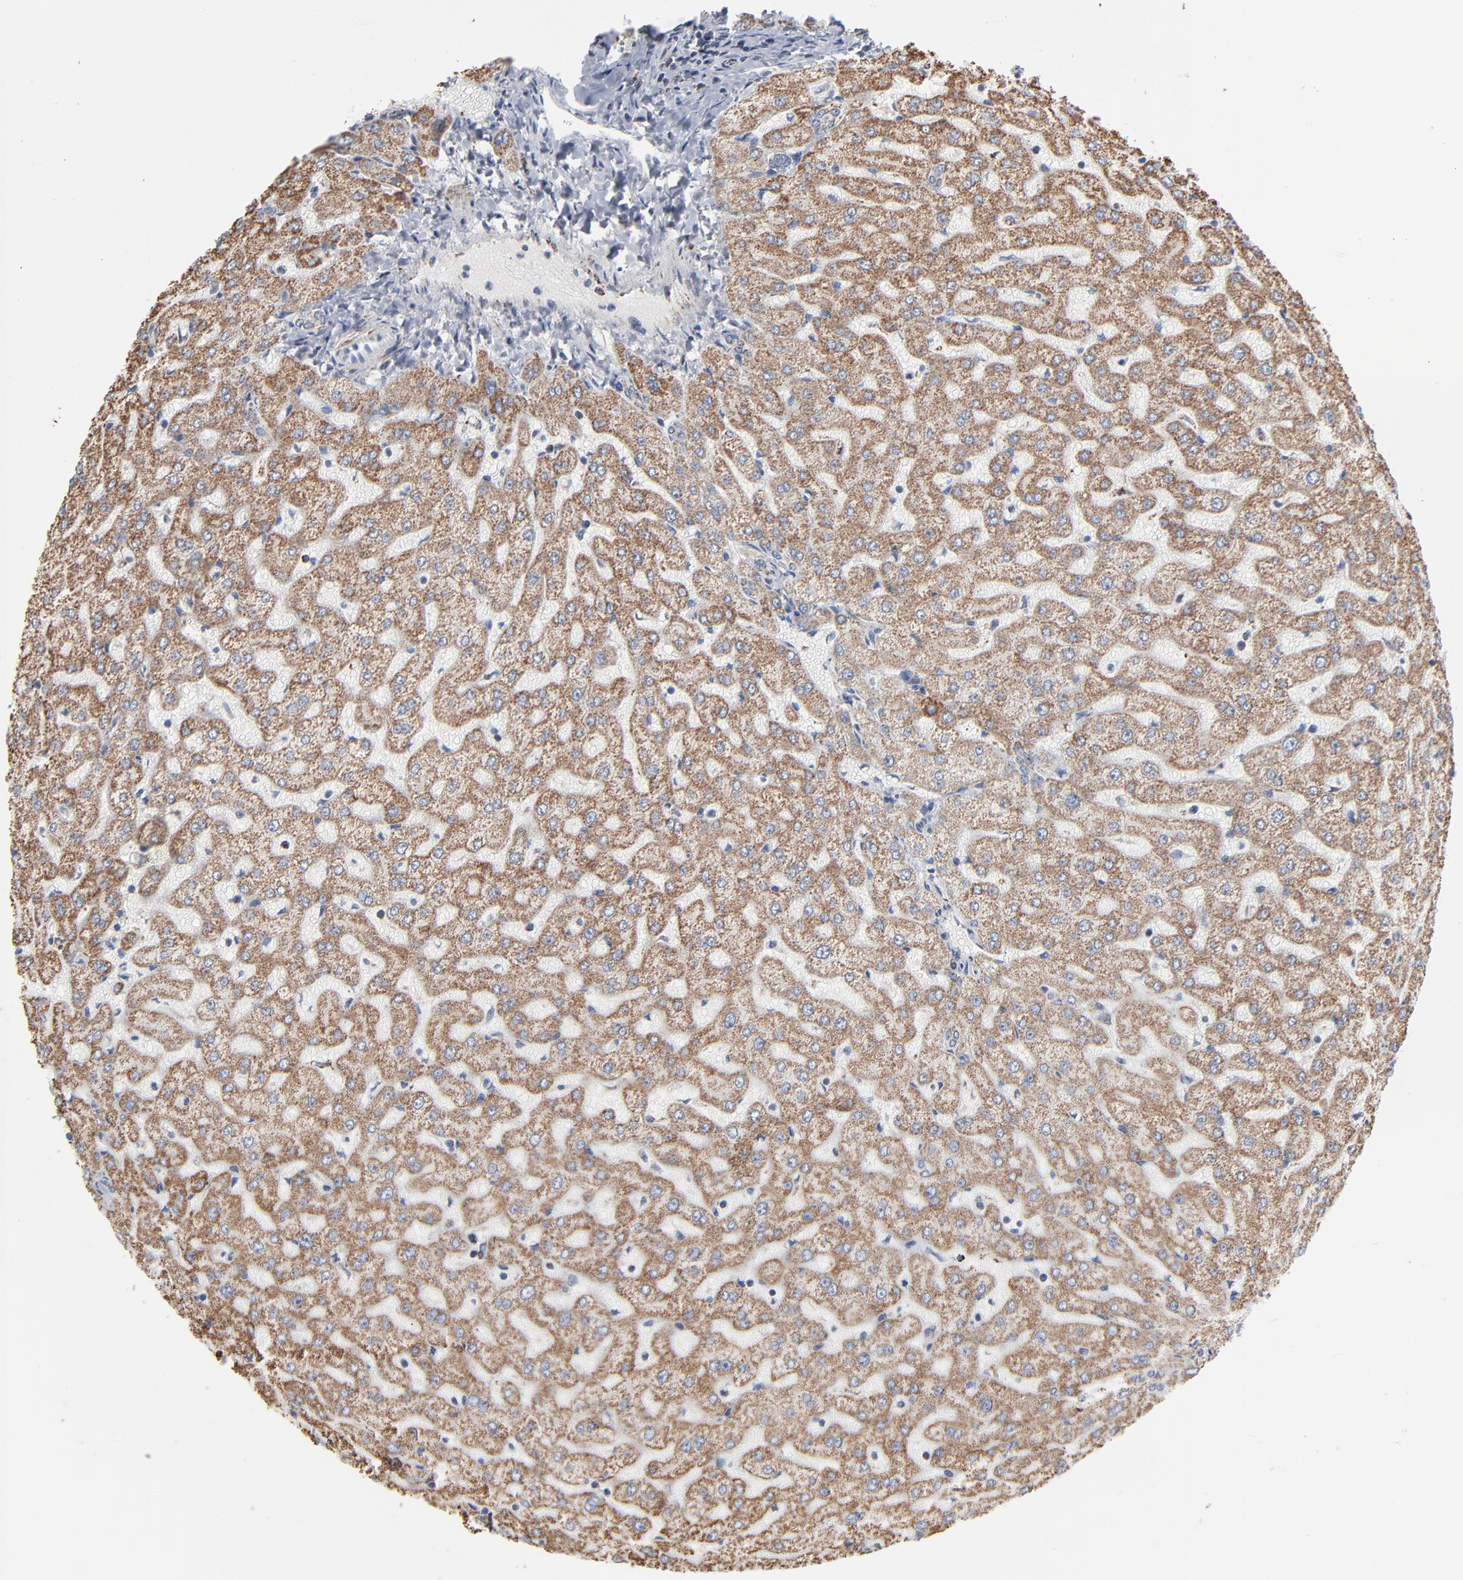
{"staining": {"intensity": "moderate", "quantity": ">75%", "location": "cytoplasmic/membranous"}, "tissue": "liver", "cell_type": "Cholangiocytes", "image_type": "normal", "snomed": [{"axis": "morphology", "description": "Normal tissue, NOS"}, {"axis": "morphology", "description": "Fibrosis, NOS"}, {"axis": "topography", "description": "Liver"}], "caption": "Protein staining exhibits moderate cytoplasmic/membranous positivity in approximately >75% of cholangiocytes in normal liver. (brown staining indicates protein expression, while blue staining denotes nuclei).", "gene": "UQCRC1", "patient": {"sex": "female", "age": 29}}